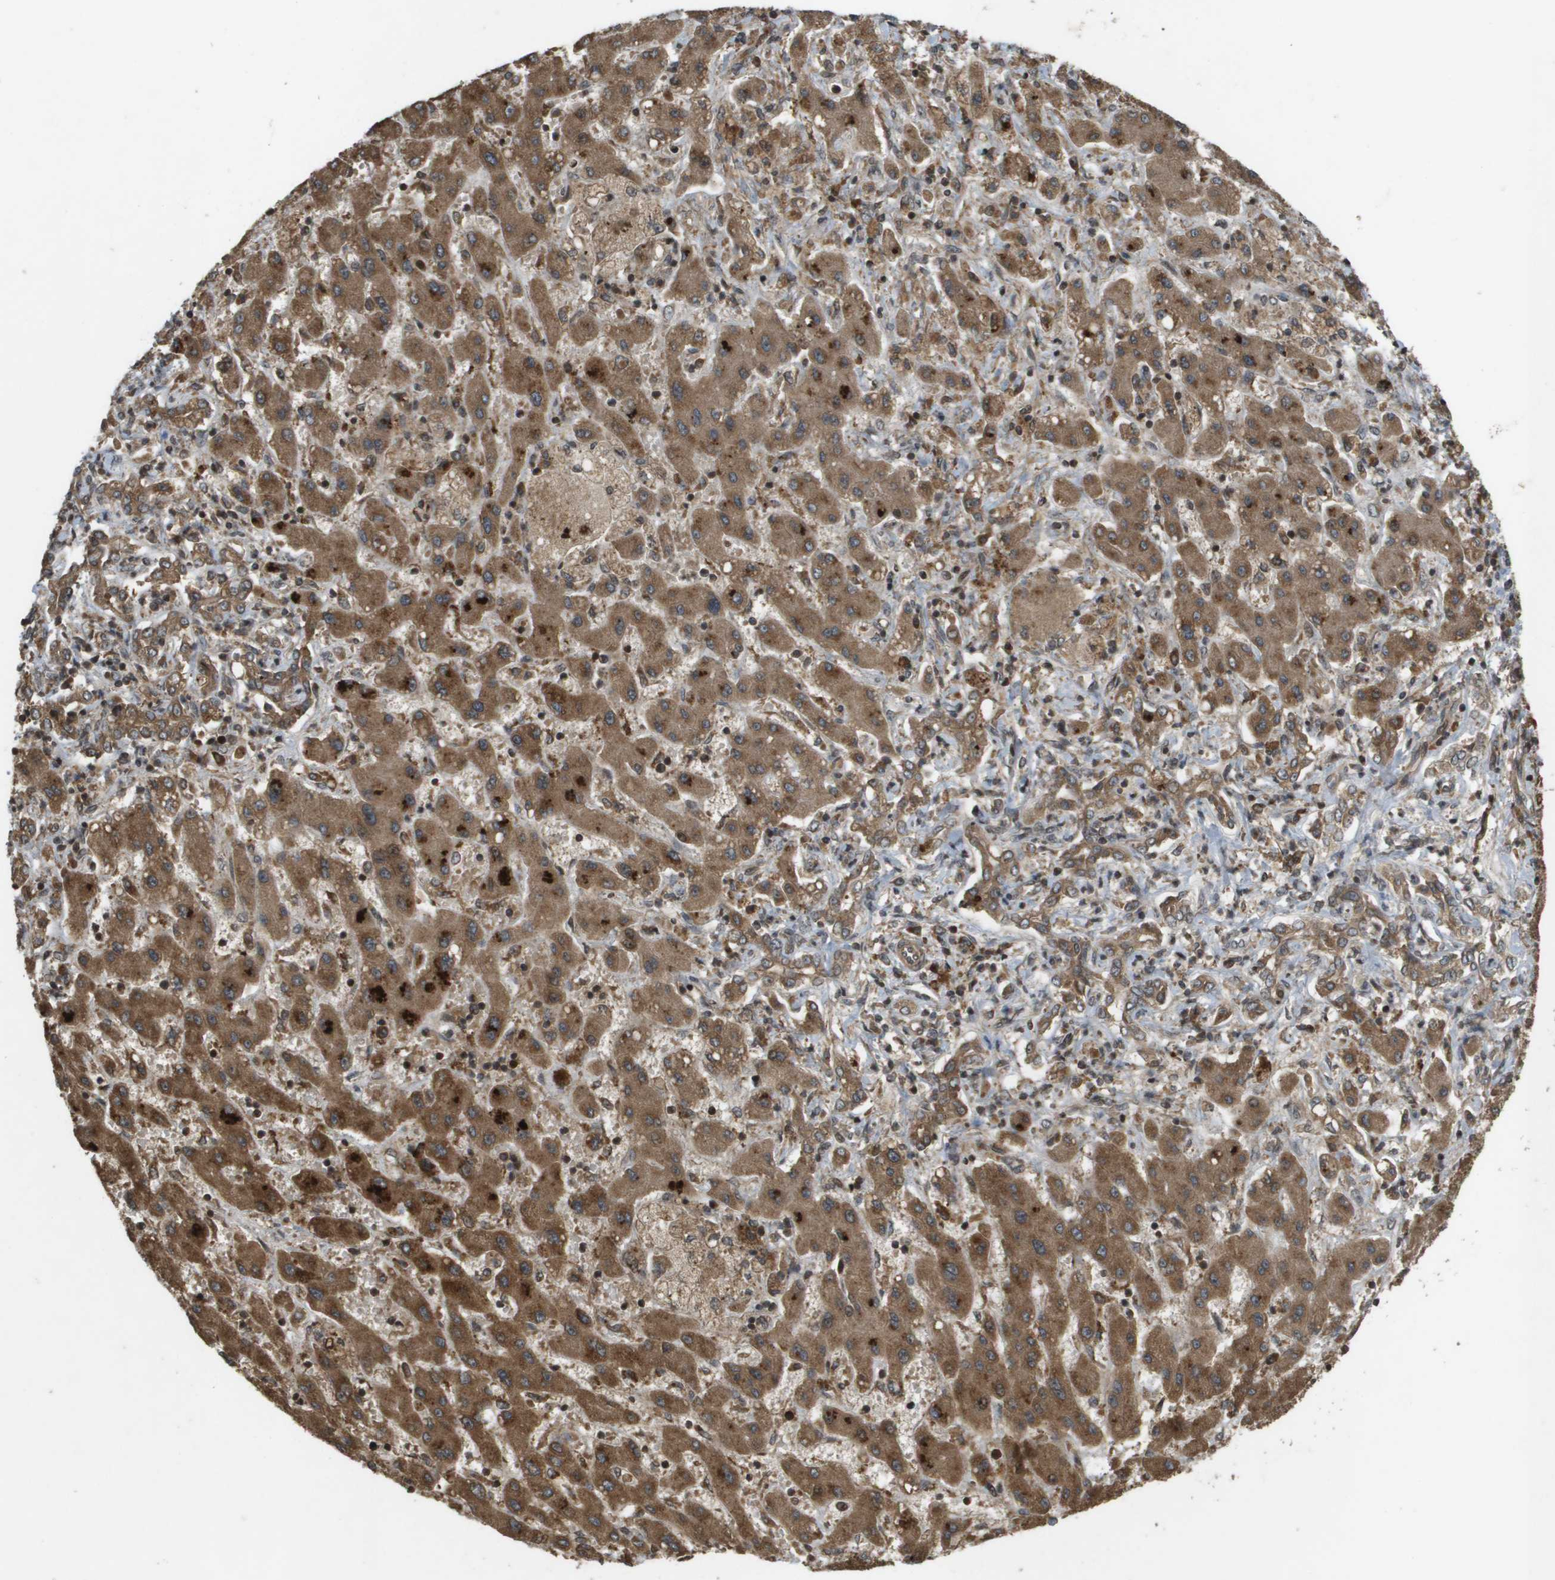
{"staining": {"intensity": "moderate", "quantity": ">75%", "location": "cytoplasmic/membranous"}, "tissue": "liver cancer", "cell_type": "Tumor cells", "image_type": "cancer", "snomed": [{"axis": "morphology", "description": "Cholangiocarcinoma"}, {"axis": "topography", "description": "Liver"}], "caption": "Immunohistochemical staining of human cholangiocarcinoma (liver) demonstrates medium levels of moderate cytoplasmic/membranous positivity in approximately >75% of tumor cells.", "gene": "KIF11", "patient": {"sex": "male", "age": 50}}